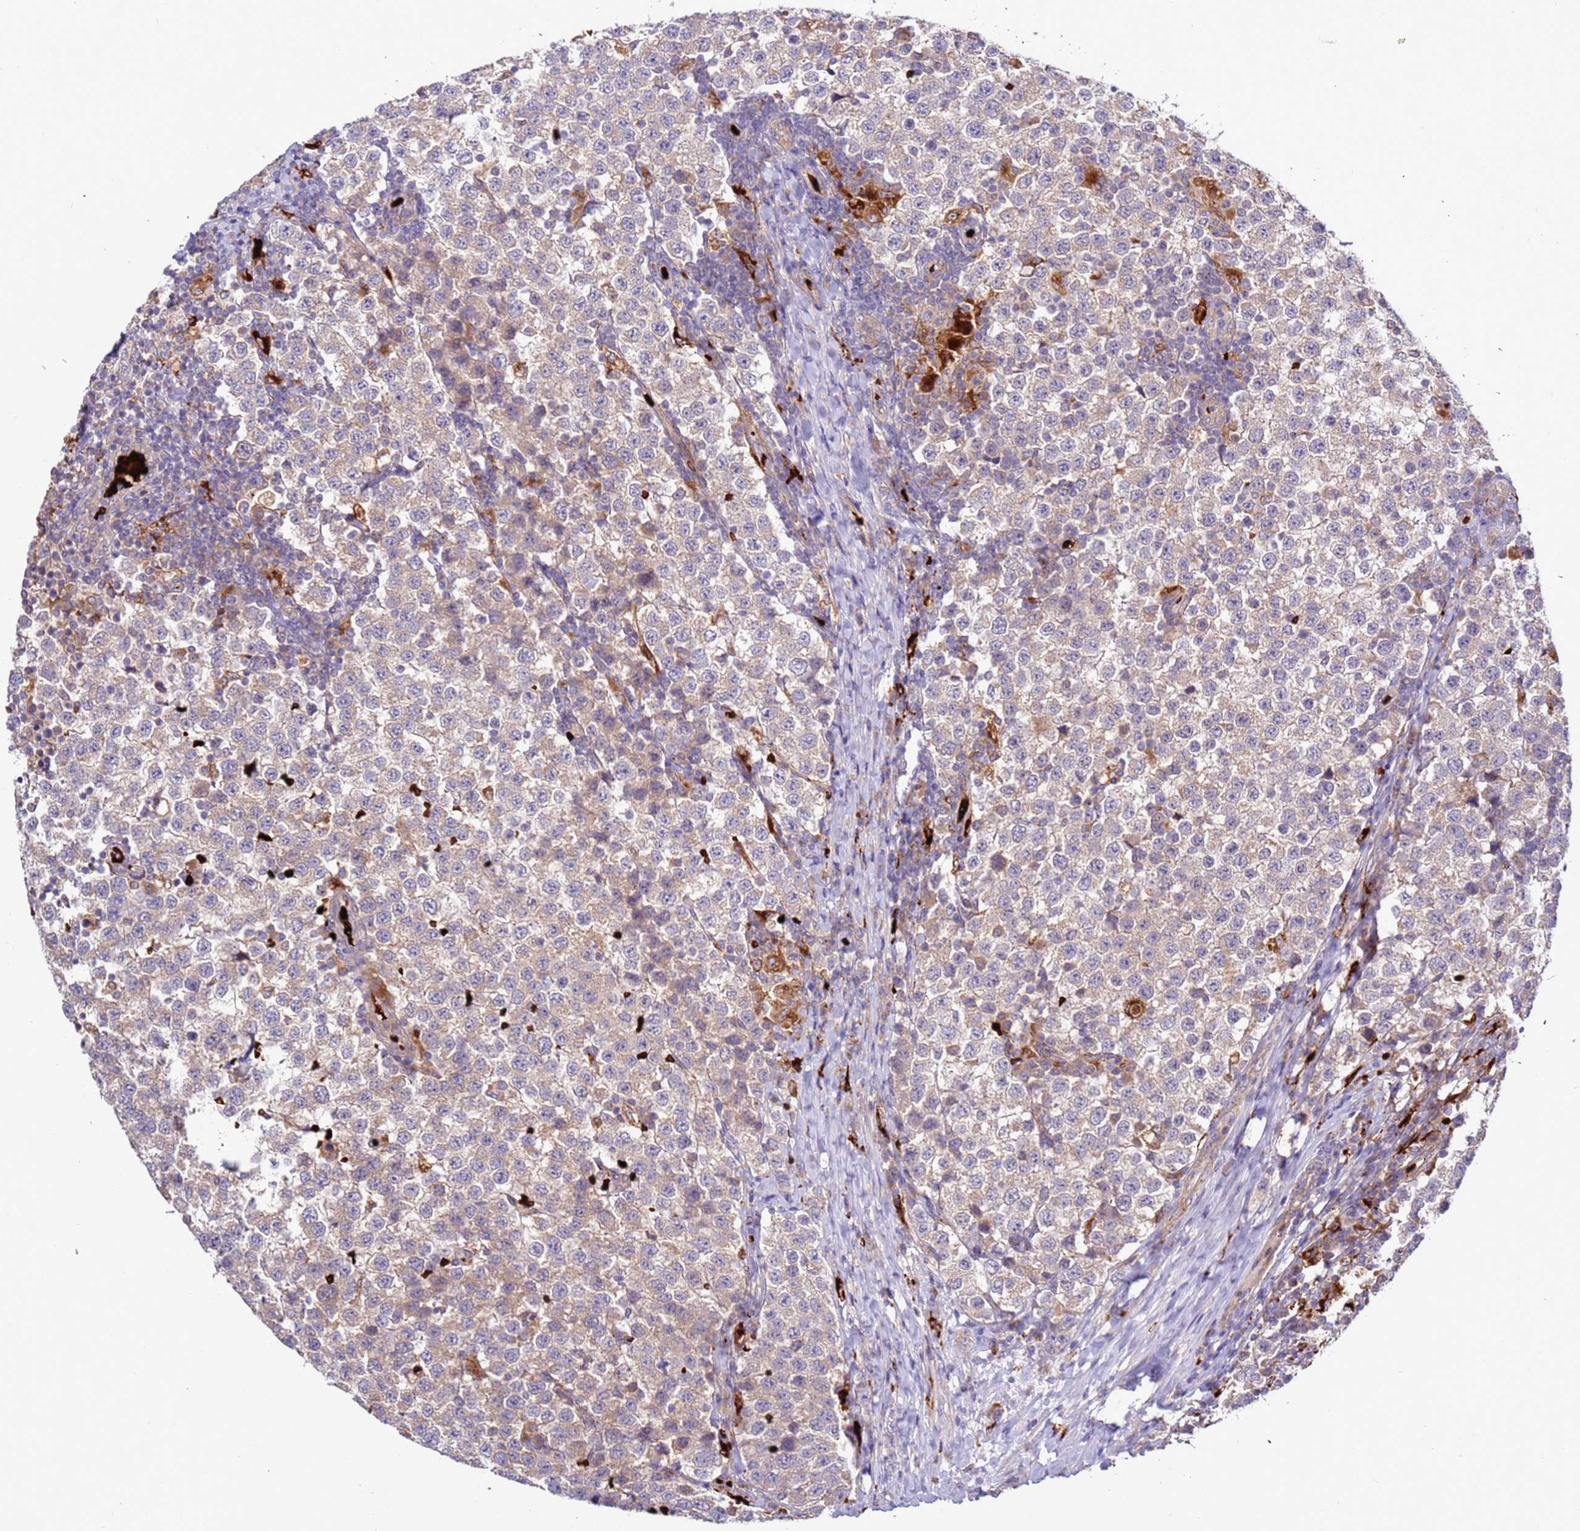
{"staining": {"intensity": "weak", "quantity": "25%-75%", "location": "cytoplasmic/membranous"}, "tissue": "testis cancer", "cell_type": "Tumor cells", "image_type": "cancer", "snomed": [{"axis": "morphology", "description": "Seminoma, NOS"}, {"axis": "topography", "description": "Testis"}], "caption": "The micrograph reveals immunohistochemical staining of testis cancer. There is weak cytoplasmic/membranous positivity is identified in about 25%-75% of tumor cells. (Brightfield microscopy of DAB IHC at high magnification).", "gene": "VPS36", "patient": {"sex": "male", "age": 34}}